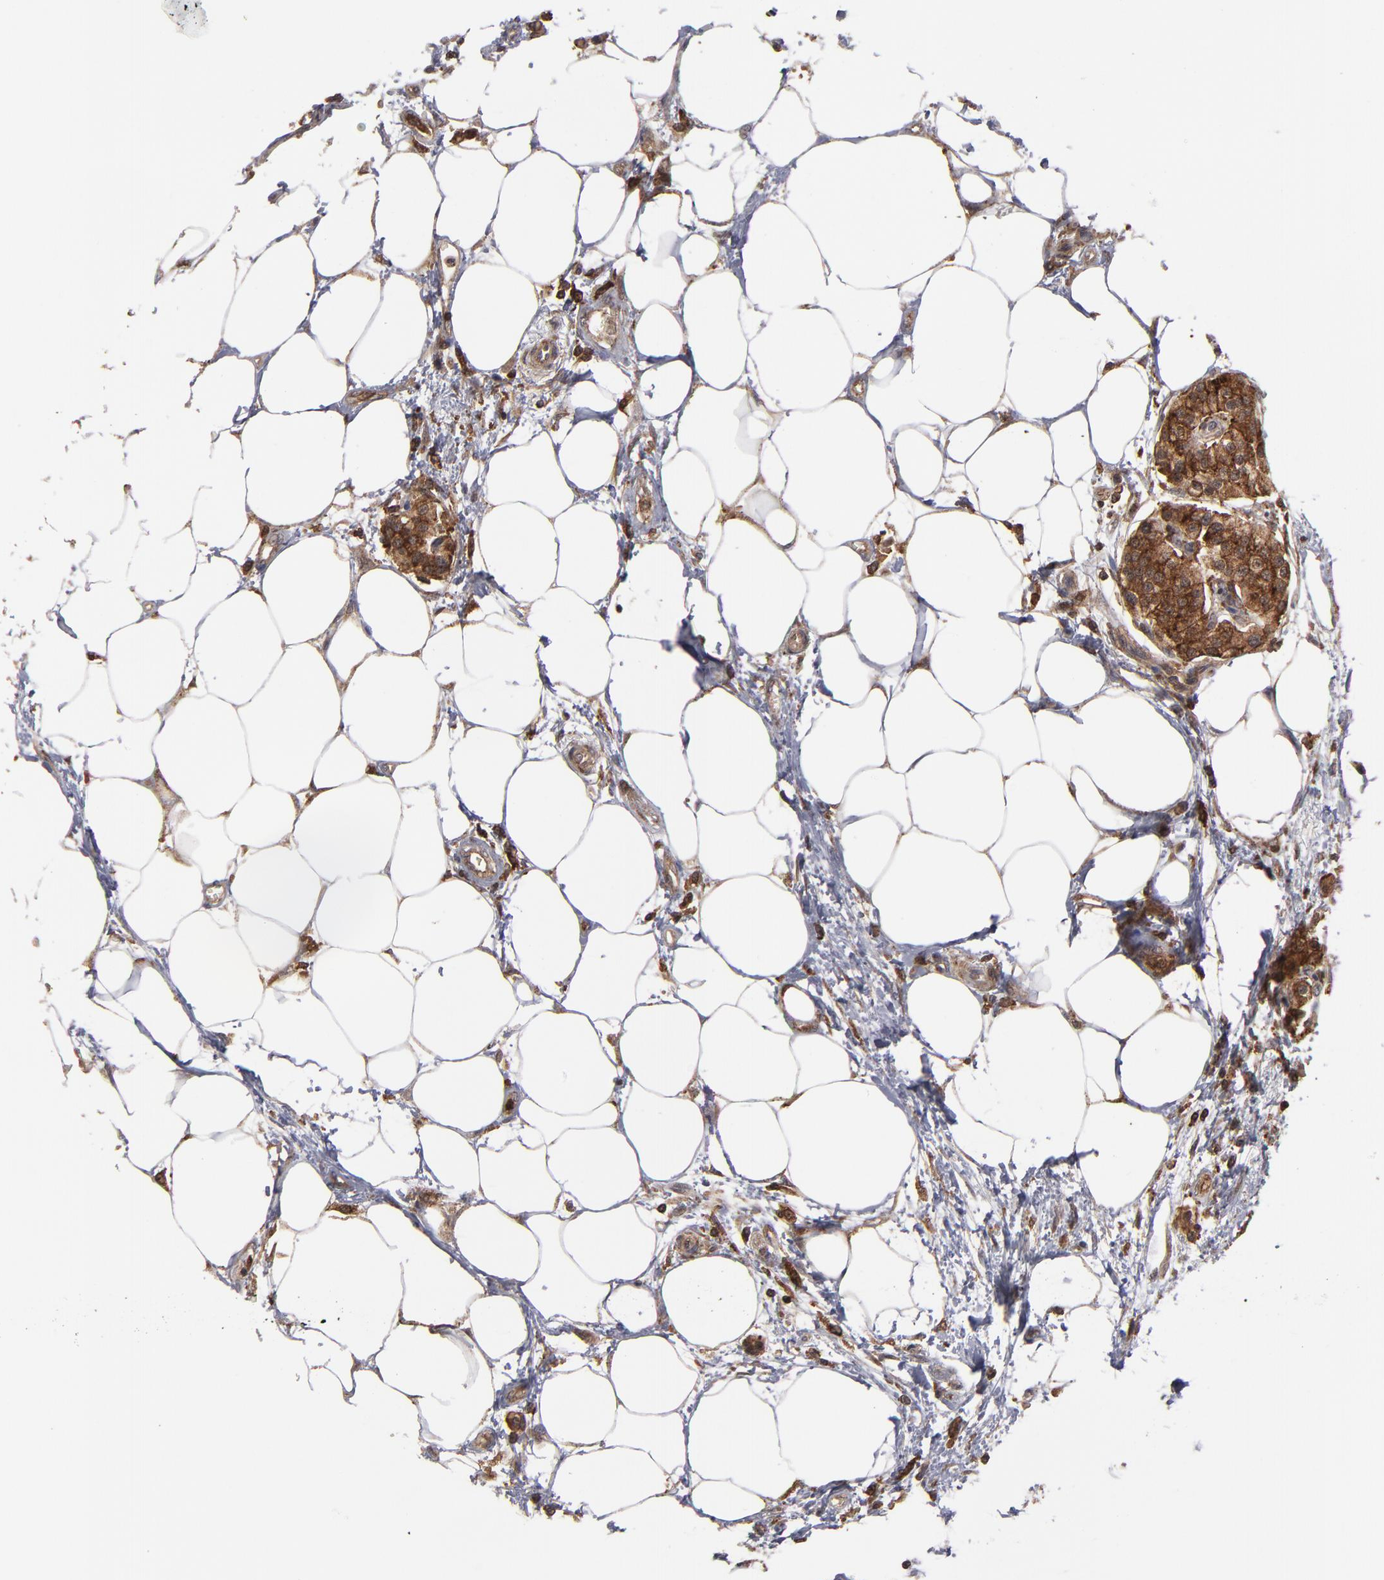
{"staining": {"intensity": "strong", "quantity": ">75%", "location": "cytoplasmic/membranous,nuclear"}, "tissue": "pancreas", "cell_type": "Exocrine glandular cells", "image_type": "normal", "snomed": [{"axis": "morphology", "description": "Normal tissue, NOS"}, {"axis": "topography", "description": "Pancreas"}, {"axis": "topography", "description": "Duodenum"}], "caption": "High-power microscopy captured an immunohistochemistry image of unremarkable pancreas, revealing strong cytoplasmic/membranous,nuclear expression in about >75% of exocrine glandular cells.", "gene": "RGS6", "patient": {"sex": "male", "age": 79}}